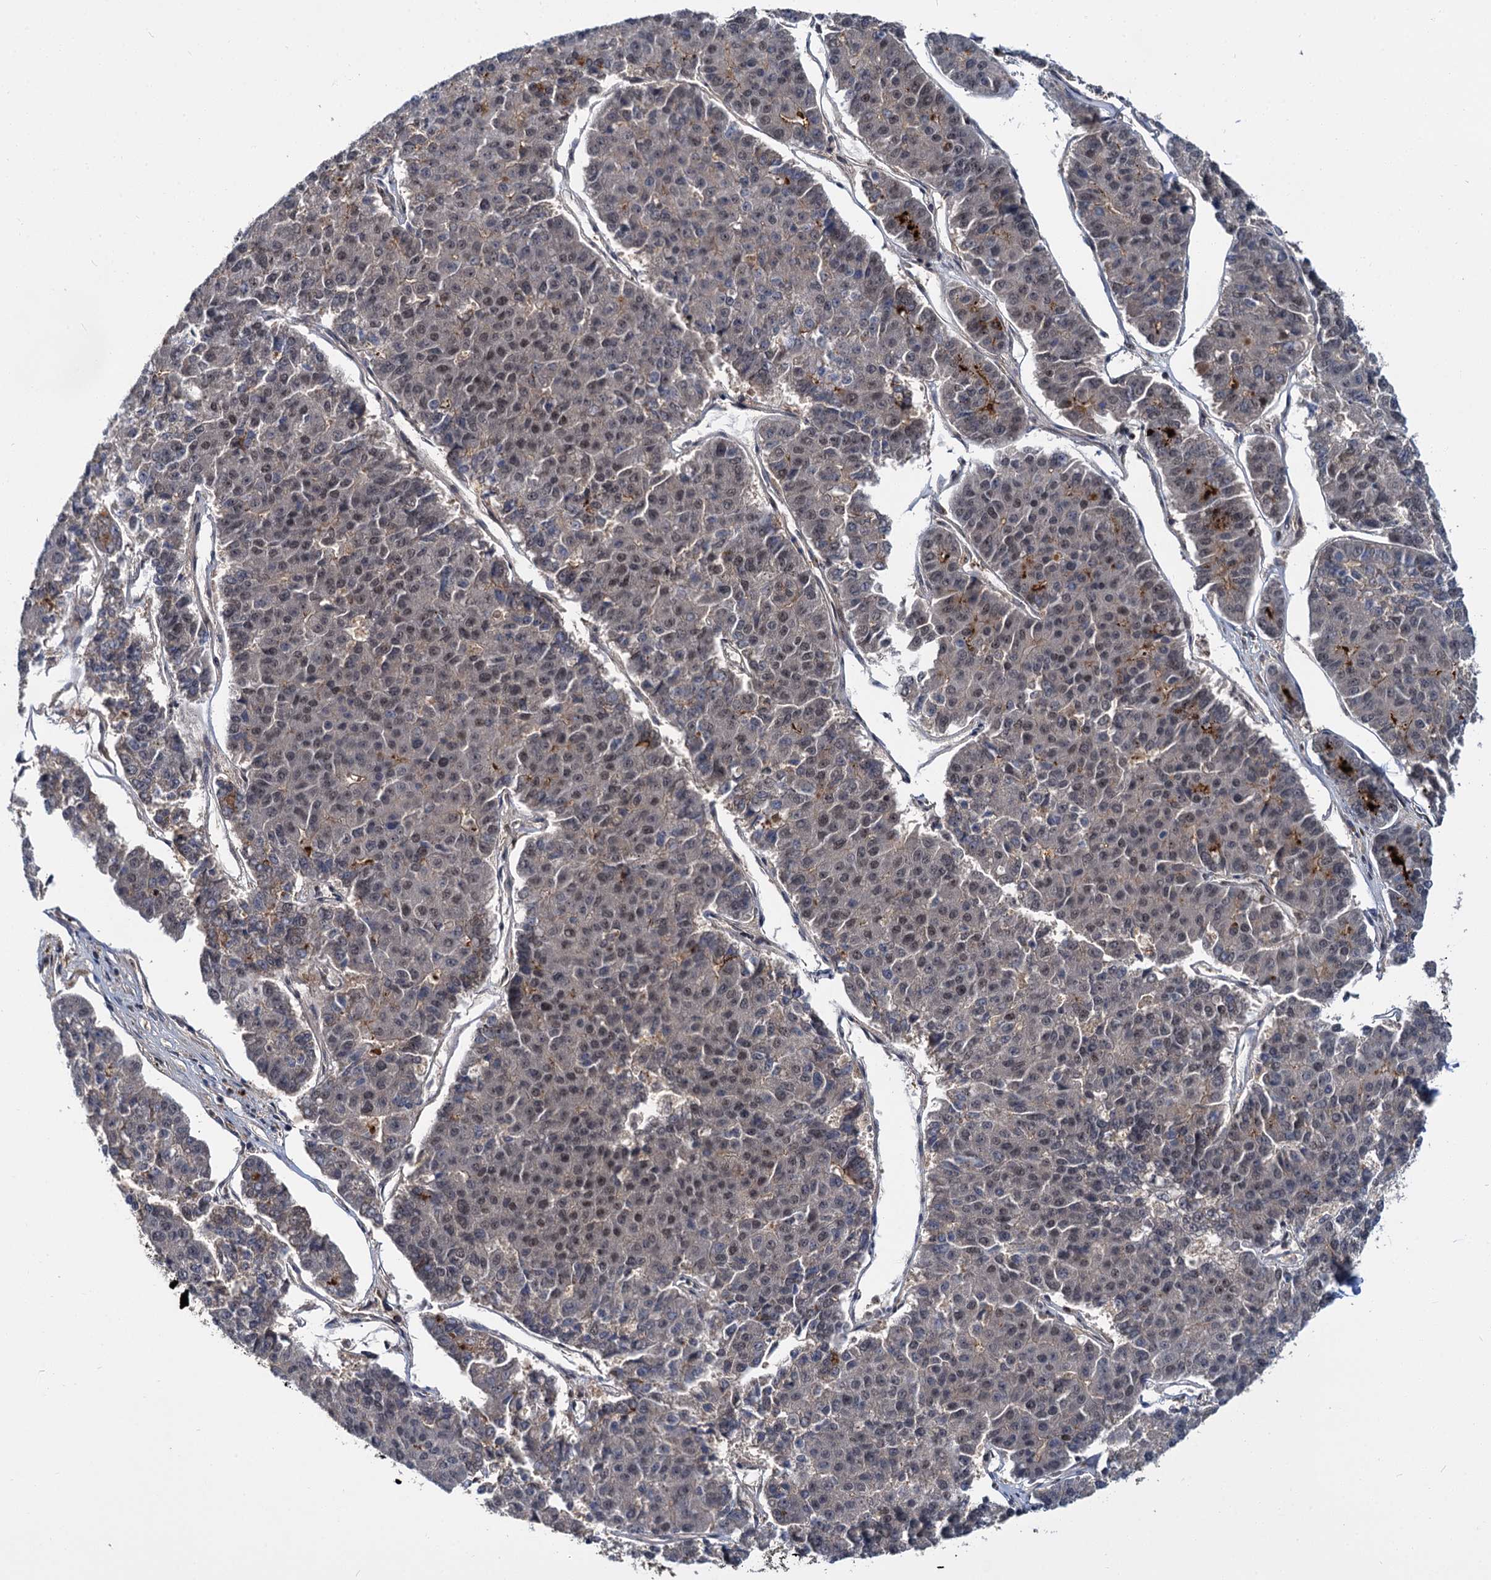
{"staining": {"intensity": "weak", "quantity": "<25%", "location": "nuclear"}, "tissue": "pancreatic cancer", "cell_type": "Tumor cells", "image_type": "cancer", "snomed": [{"axis": "morphology", "description": "Adenocarcinoma, NOS"}, {"axis": "topography", "description": "Pancreas"}], "caption": "Pancreatic cancer (adenocarcinoma) was stained to show a protein in brown. There is no significant staining in tumor cells. The staining is performed using DAB brown chromogen with nuclei counter-stained in using hematoxylin.", "gene": "MBD6", "patient": {"sex": "male", "age": 50}}